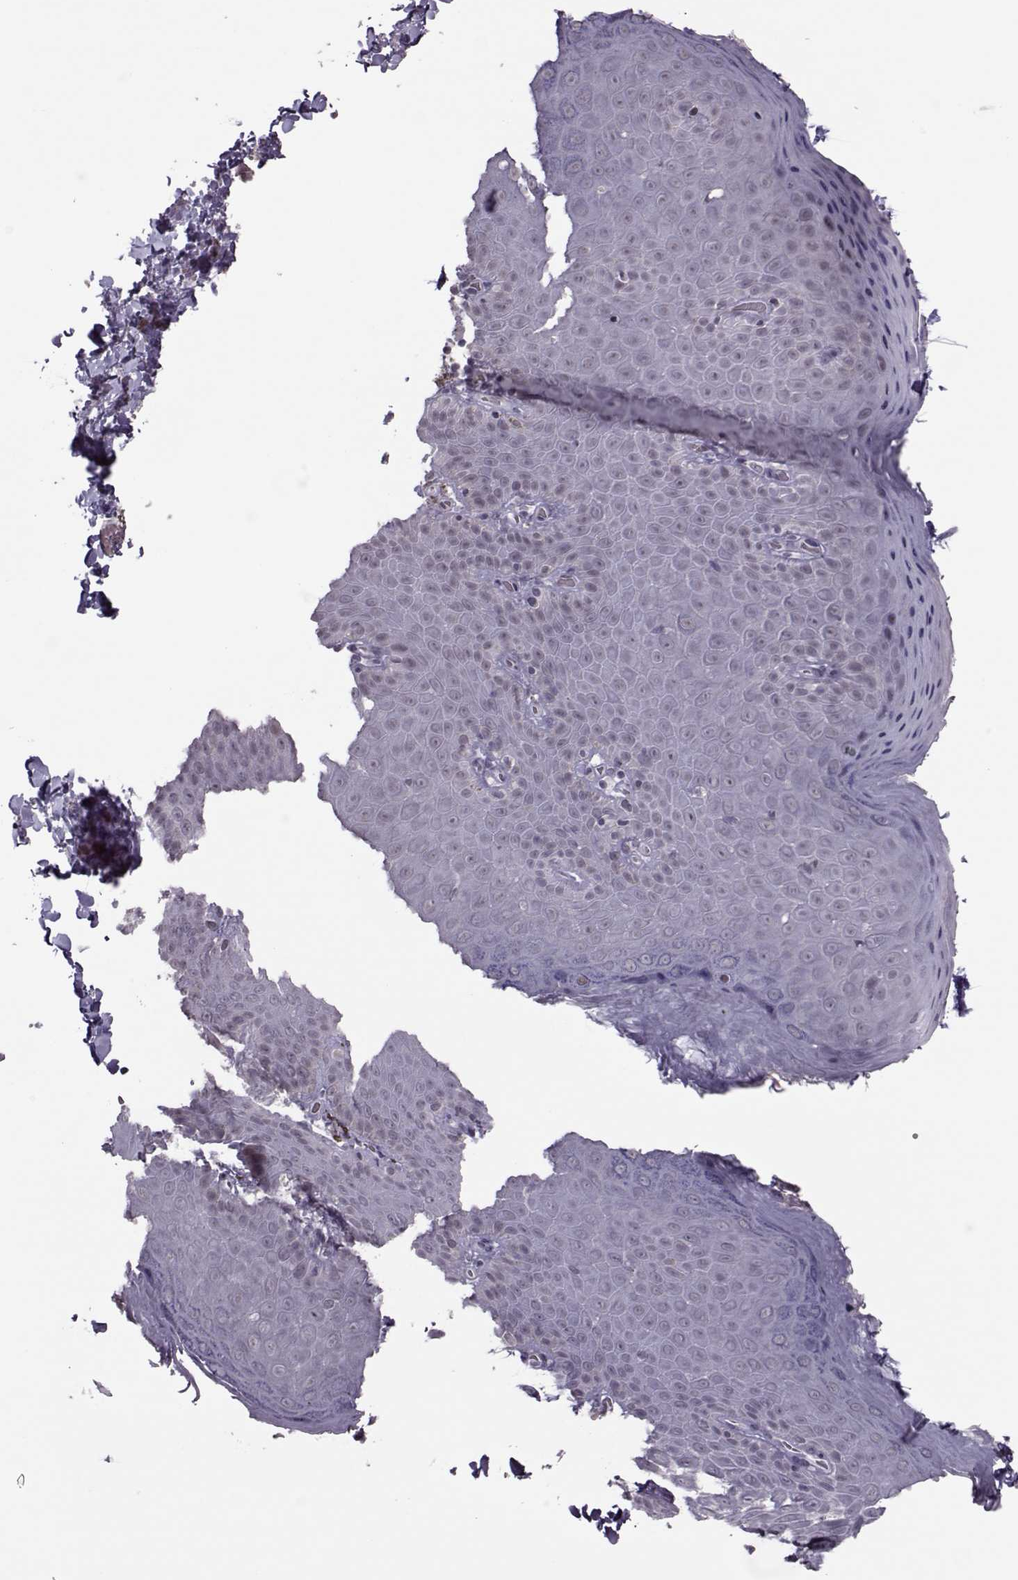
{"staining": {"intensity": "negative", "quantity": "none", "location": "none"}, "tissue": "skin", "cell_type": "Epidermal cells", "image_type": "normal", "snomed": [{"axis": "morphology", "description": "Normal tissue, NOS"}, {"axis": "topography", "description": "Anal"}], "caption": "Immunohistochemistry (IHC) histopathology image of normal skin stained for a protein (brown), which displays no positivity in epidermal cells. Nuclei are stained in blue.", "gene": "LIN28A", "patient": {"sex": "male", "age": 53}}